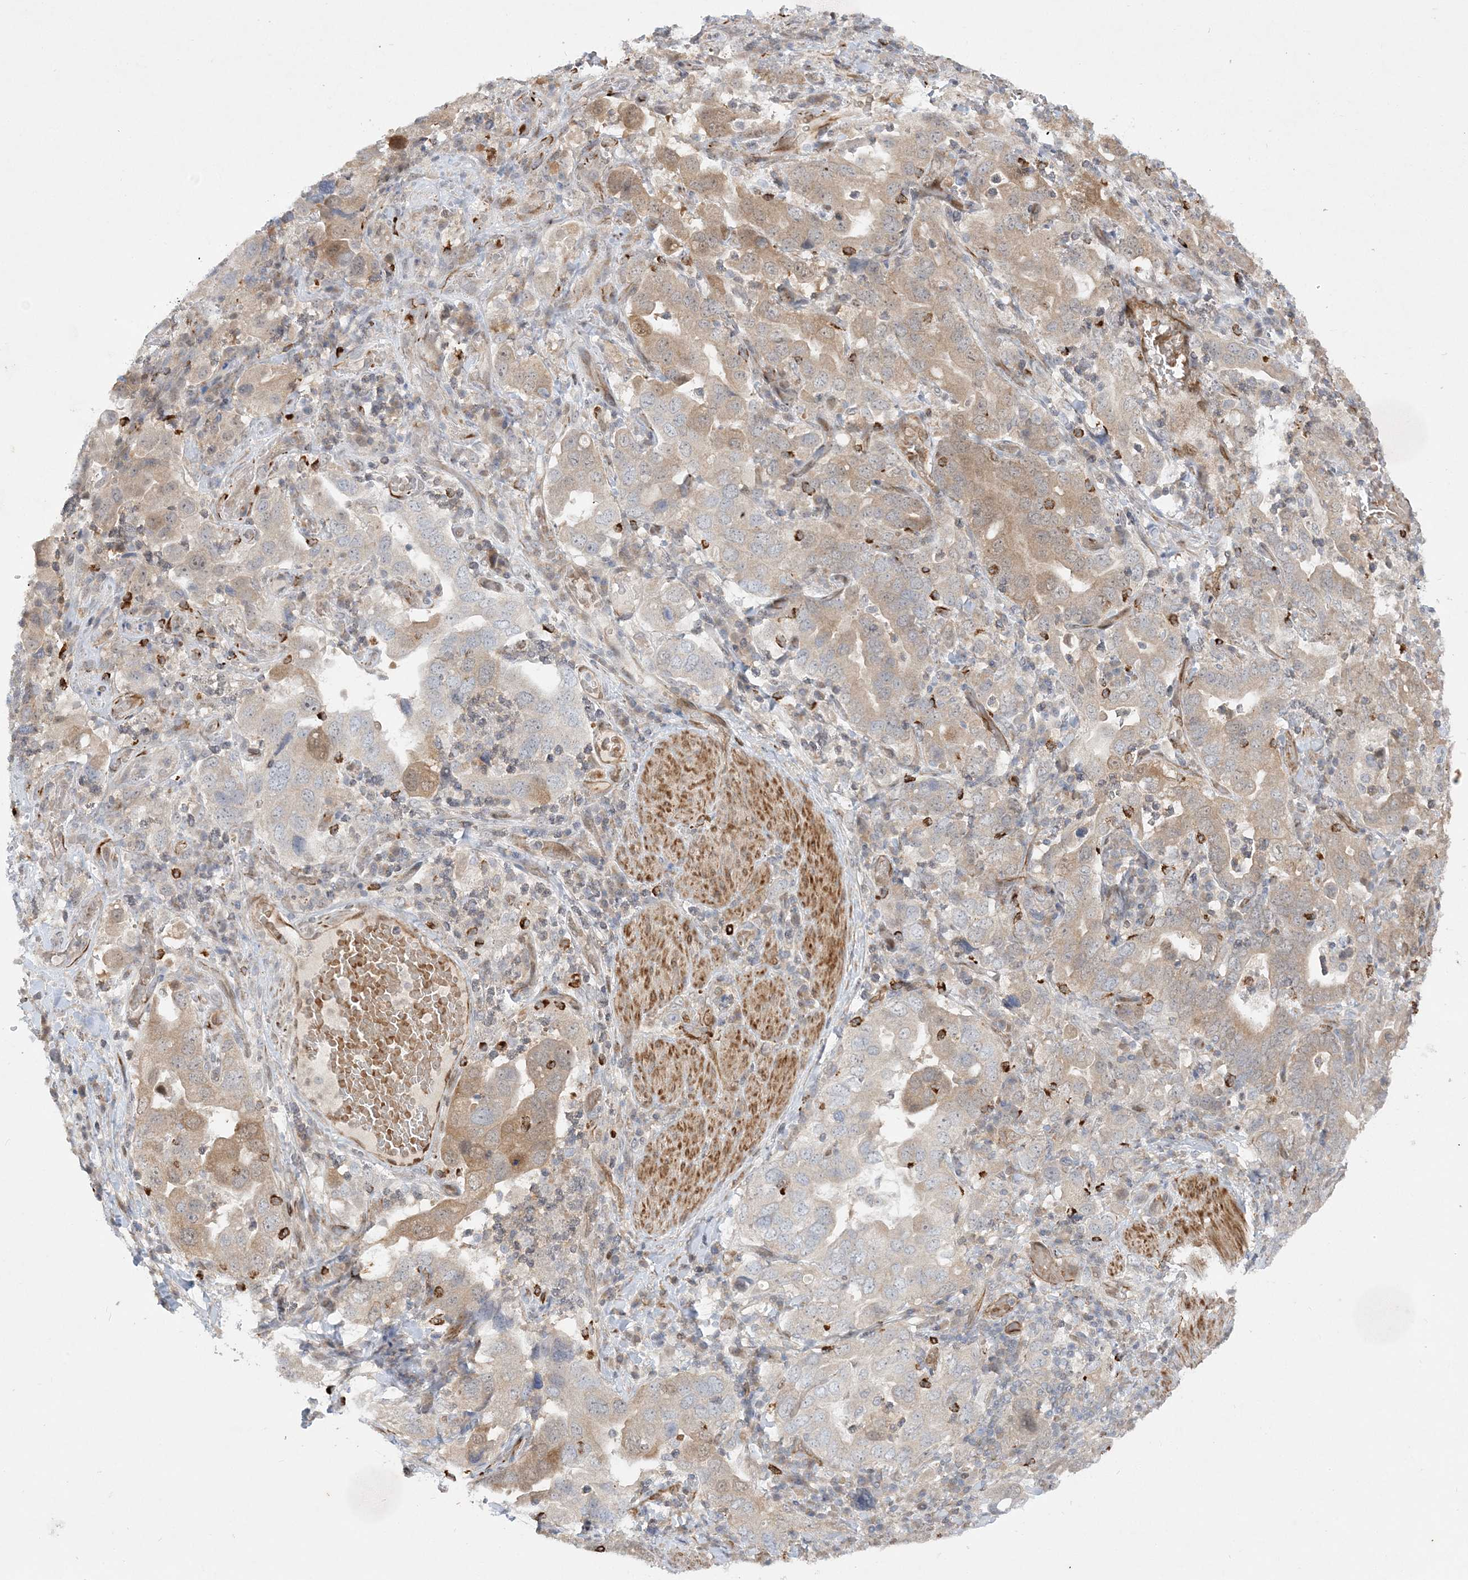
{"staining": {"intensity": "moderate", "quantity": "25%-75%", "location": "cytoplasmic/membranous"}, "tissue": "stomach cancer", "cell_type": "Tumor cells", "image_type": "cancer", "snomed": [{"axis": "morphology", "description": "Adenocarcinoma, NOS"}, {"axis": "topography", "description": "Stomach, upper"}], "caption": "Stomach adenocarcinoma tissue exhibits moderate cytoplasmic/membranous staining in approximately 25%-75% of tumor cells, visualized by immunohistochemistry. (DAB (3,3'-diaminobenzidine) = brown stain, brightfield microscopy at high magnification).", "gene": "INPP1", "patient": {"sex": "male", "age": 62}}